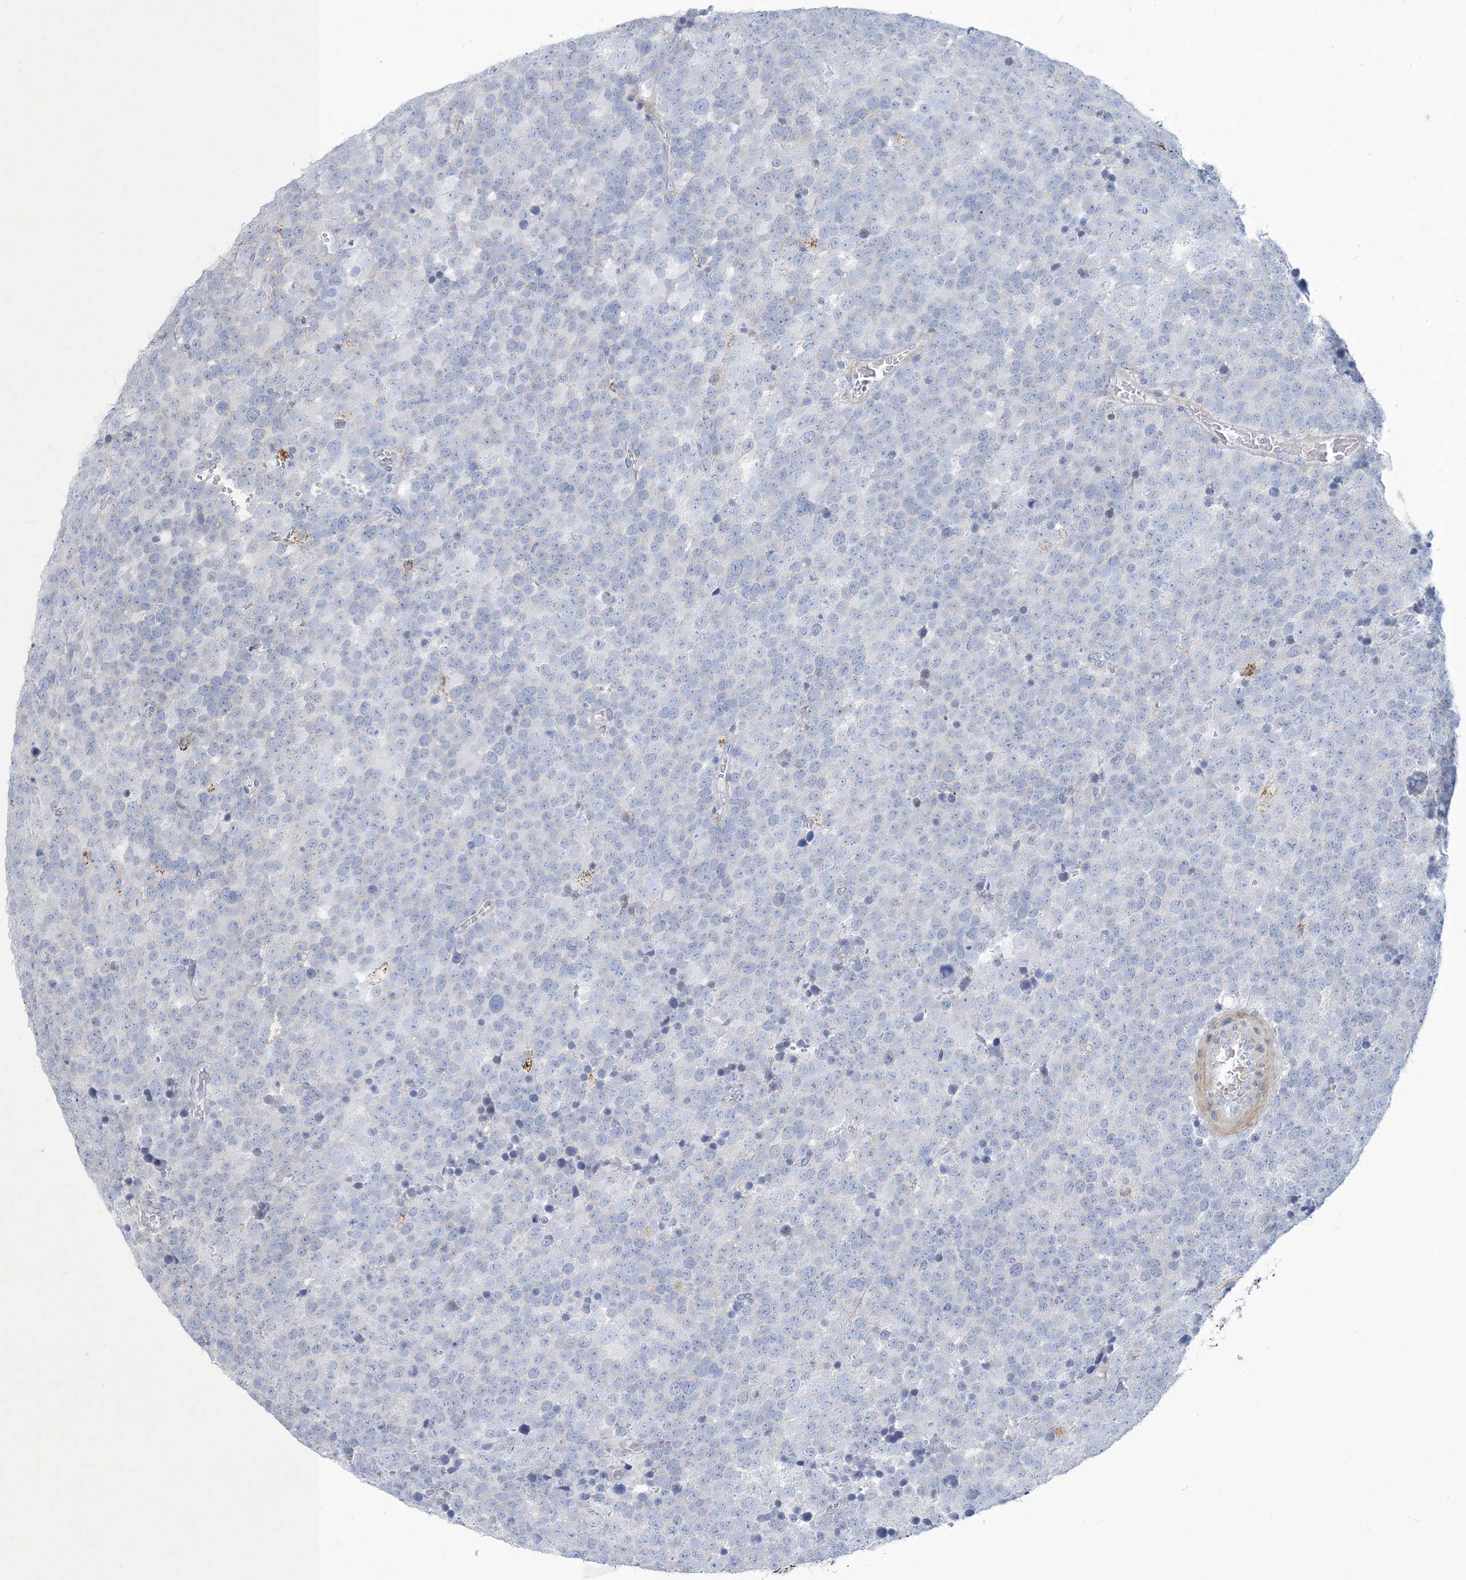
{"staining": {"intensity": "negative", "quantity": "none", "location": "none"}, "tissue": "testis cancer", "cell_type": "Tumor cells", "image_type": "cancer", "snomed": [{"axis": "morphology", "description": "Seminoma, NOS"}, {"axis": "topography", "description": "Testis"}], "caption": "An immunohistochemistry micrograph of testis seminoma is shown. There is no staining in tumor cells of testis seminoma.", "gene": "MOXD1", "patient": {"sex": "male", "age": 71}}